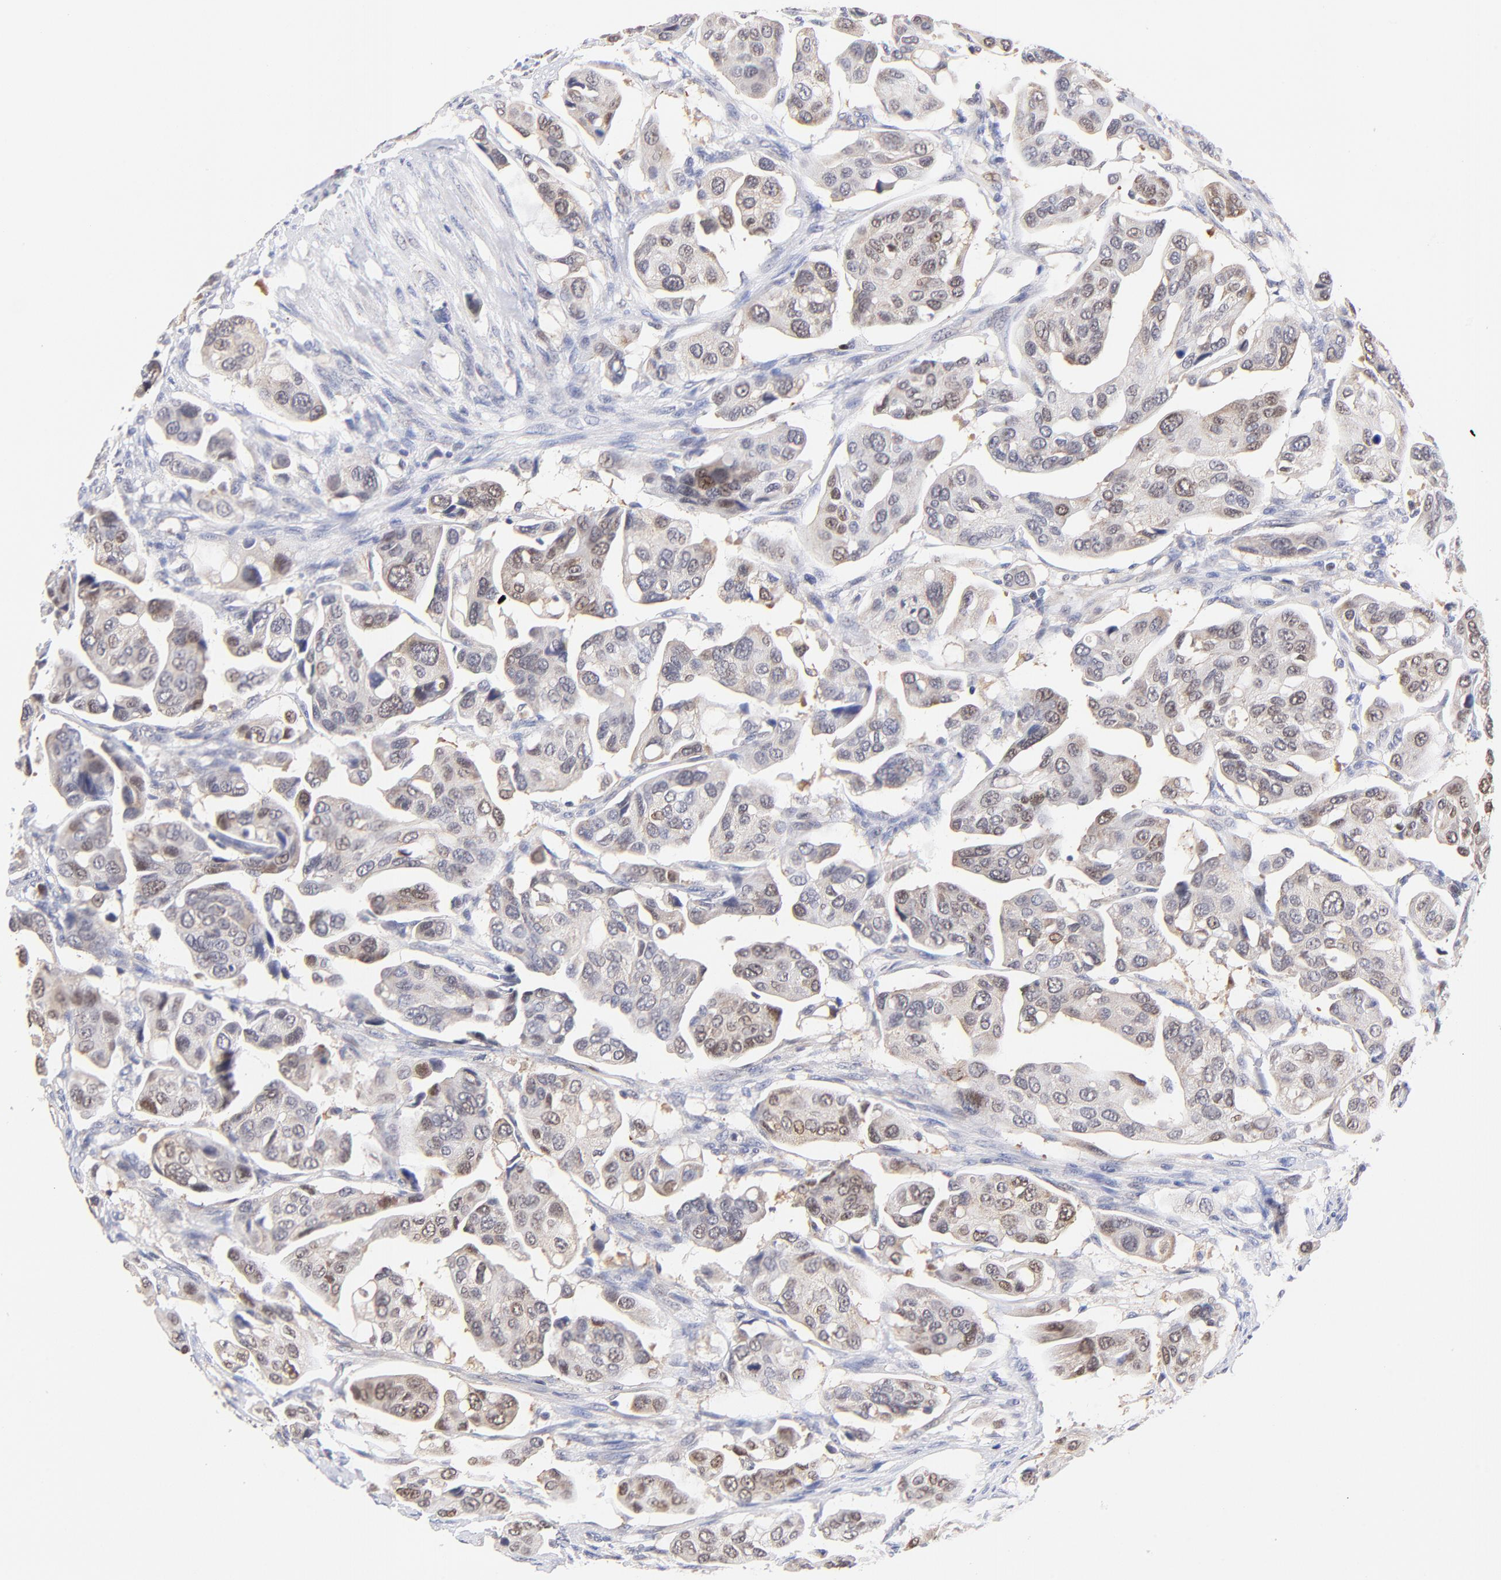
{"staining": {"intensity": "weak", "quantity": "<25%", "location": "cytoplasmic/membranous,nuclear"}, "tissue": "urothelial cancer", "cell_type": "Tumor cells", "image_type": "cancer", "snomed": [{"axis": "morphology", "description": "Adenocarcinoma, NOS"}, {"axis": "topography", "description": "Urinary bladder"}], "caption": "Immunohistochemical staining of adenocarcinoma reveals no significant positivity in tumor cells.", "gene": "ZNF155", "patient": {"sex": "male", "age": 61}}